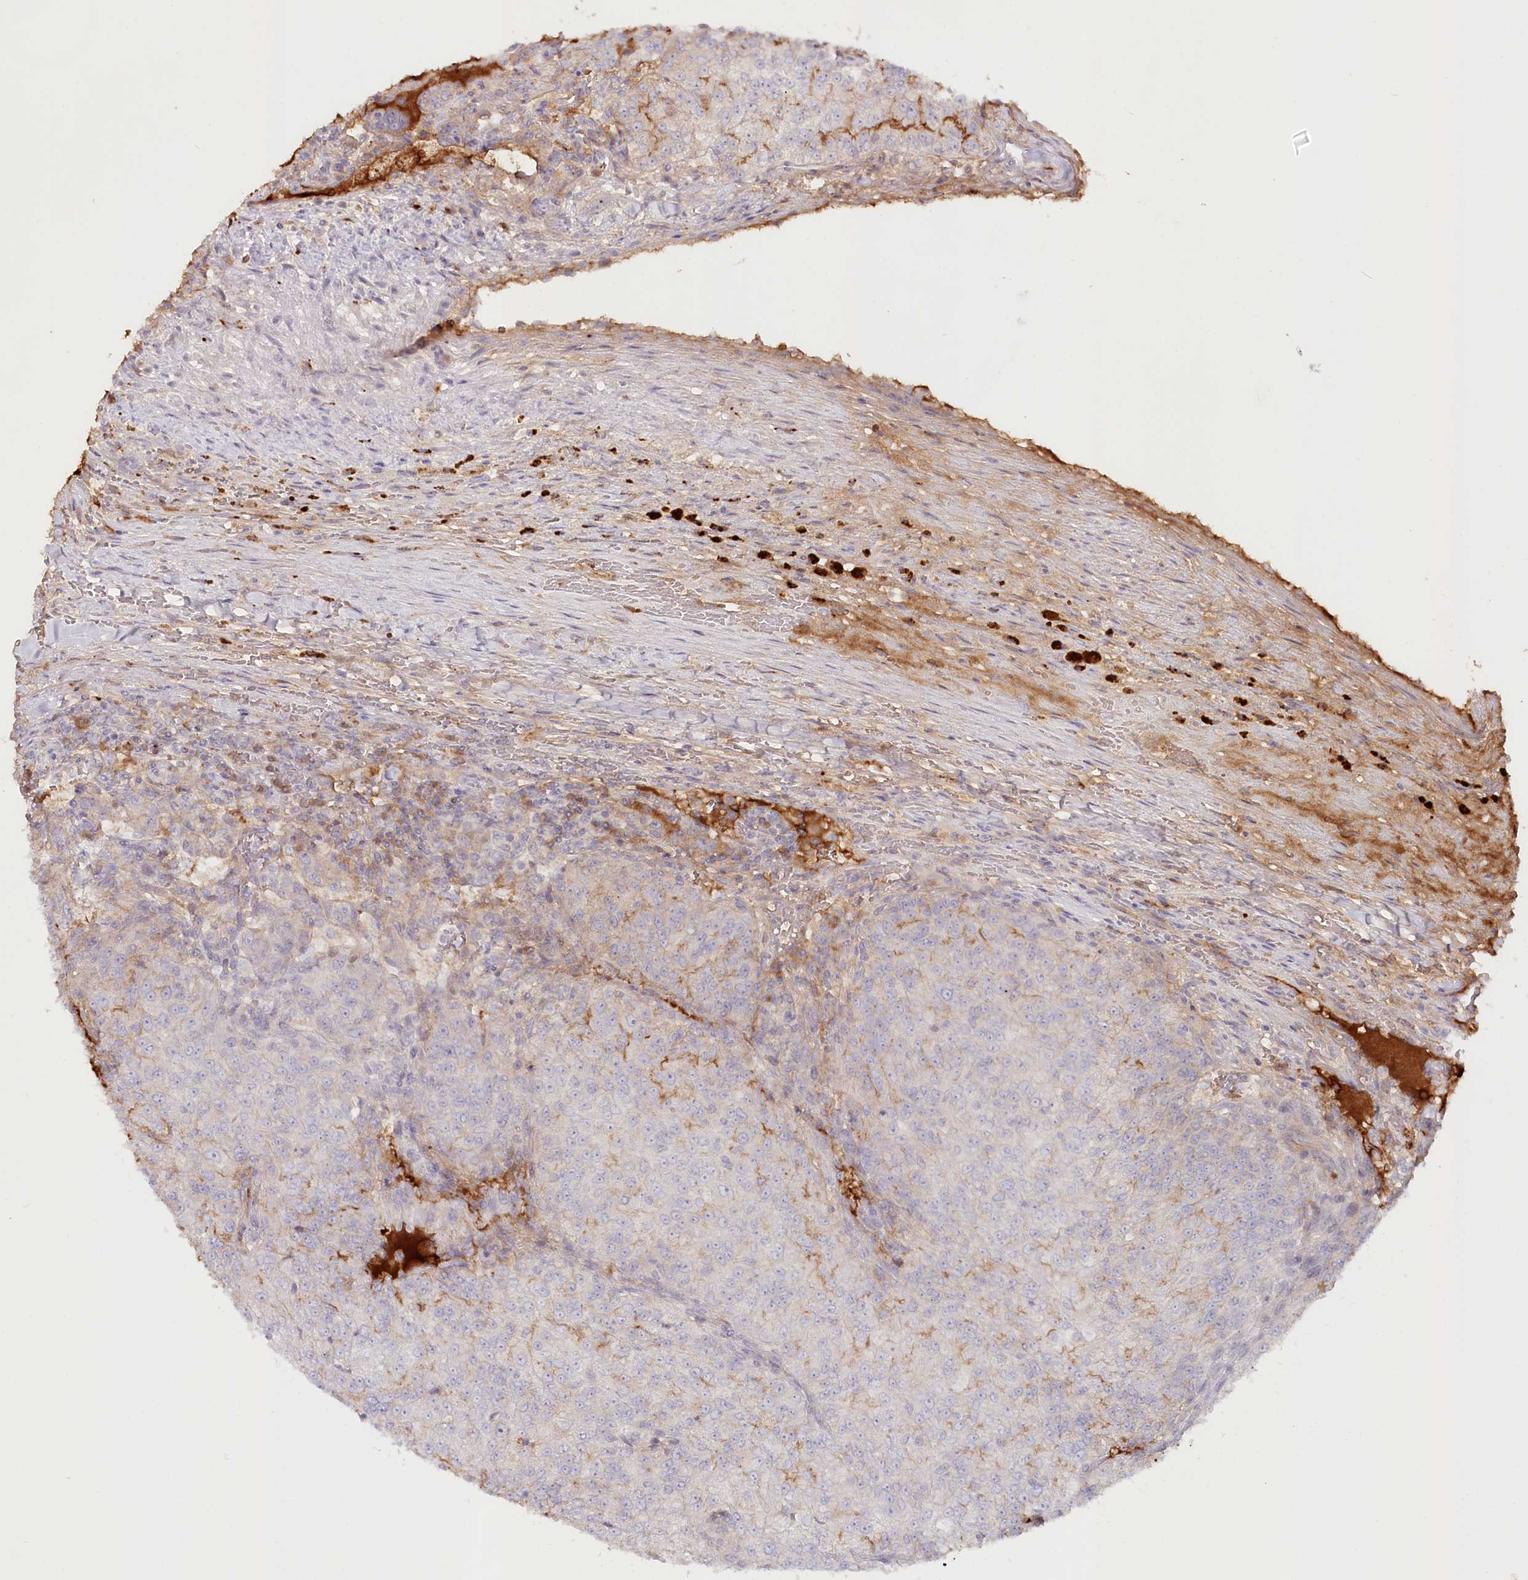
{"staining": {"intensity": "moderate", "quantity": "<25%", "location": "cytoplasmic/membranous"}, "tissue": "renal cancer", "cell_type": "Tumor cells", "image_type": "cancer", "snomed": [{"axis": "morphology", "description": "Adenocarcinoma, NOS"}, {"axis": "topography", "description": "Kidney"}], "caption": "A brown stain highlights moderate cytoplasmic/membranous positivity of a protein in renal cancer tumor cells.", "gene": "PSAPL1", "patient": {"sex": "female", "age": 63}}